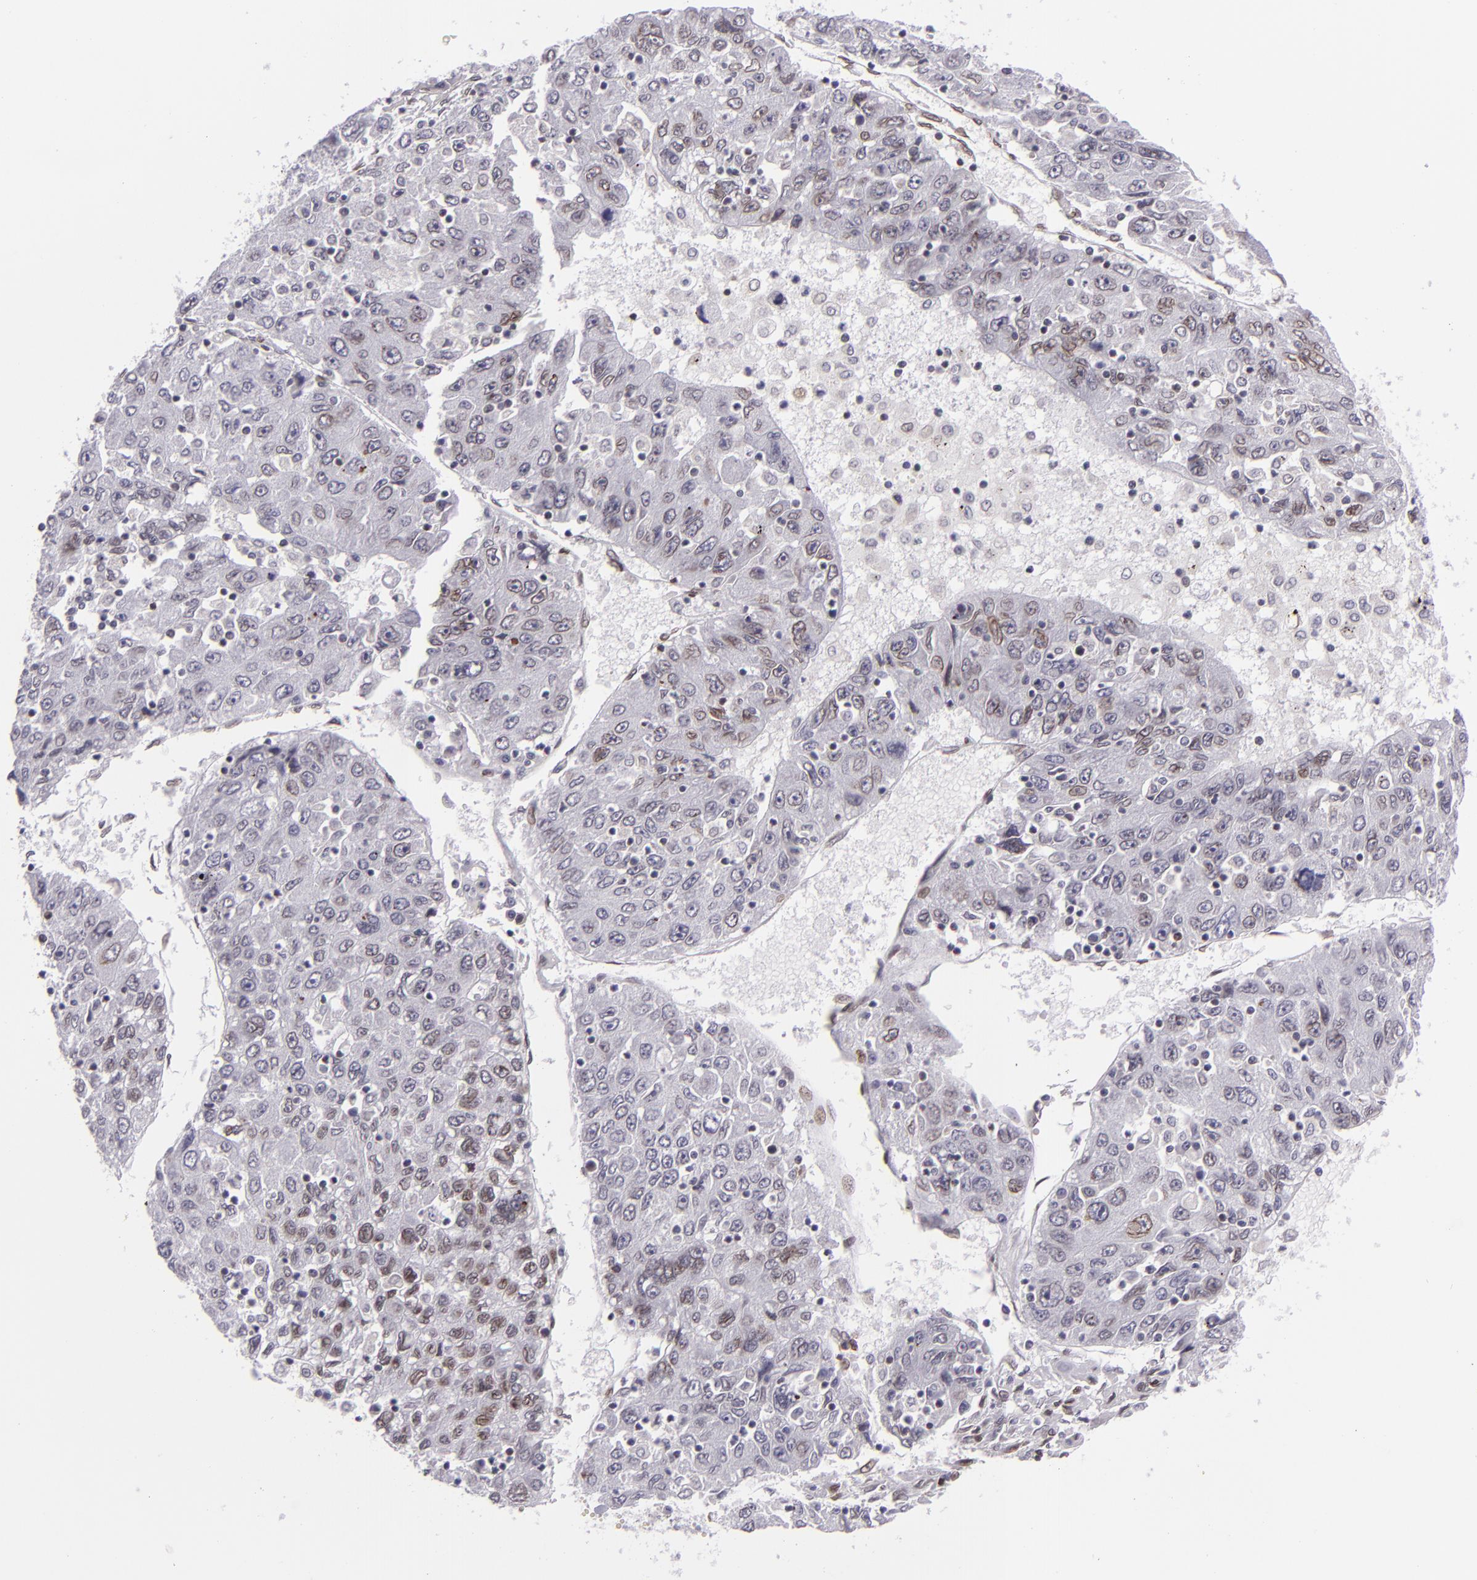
{"staining": {"intensity": "weak", "quantity": "<25%", "location": "nuclear"}, "tissue": "liver cancer", "cell_type": "Tumor cells", "image_type": "cancer", "snomed": [{"axis": "morphology", "description": "Carcinoma, Hepatocellular, NOS"}, {"axis": "topography", "description": "Liver"}], "caption": "The image shows no staining of tumor cells in hepatocellular carcinoma (liver).", "gene": "EMD", "patient": {"sex": "male", "age": 49}}